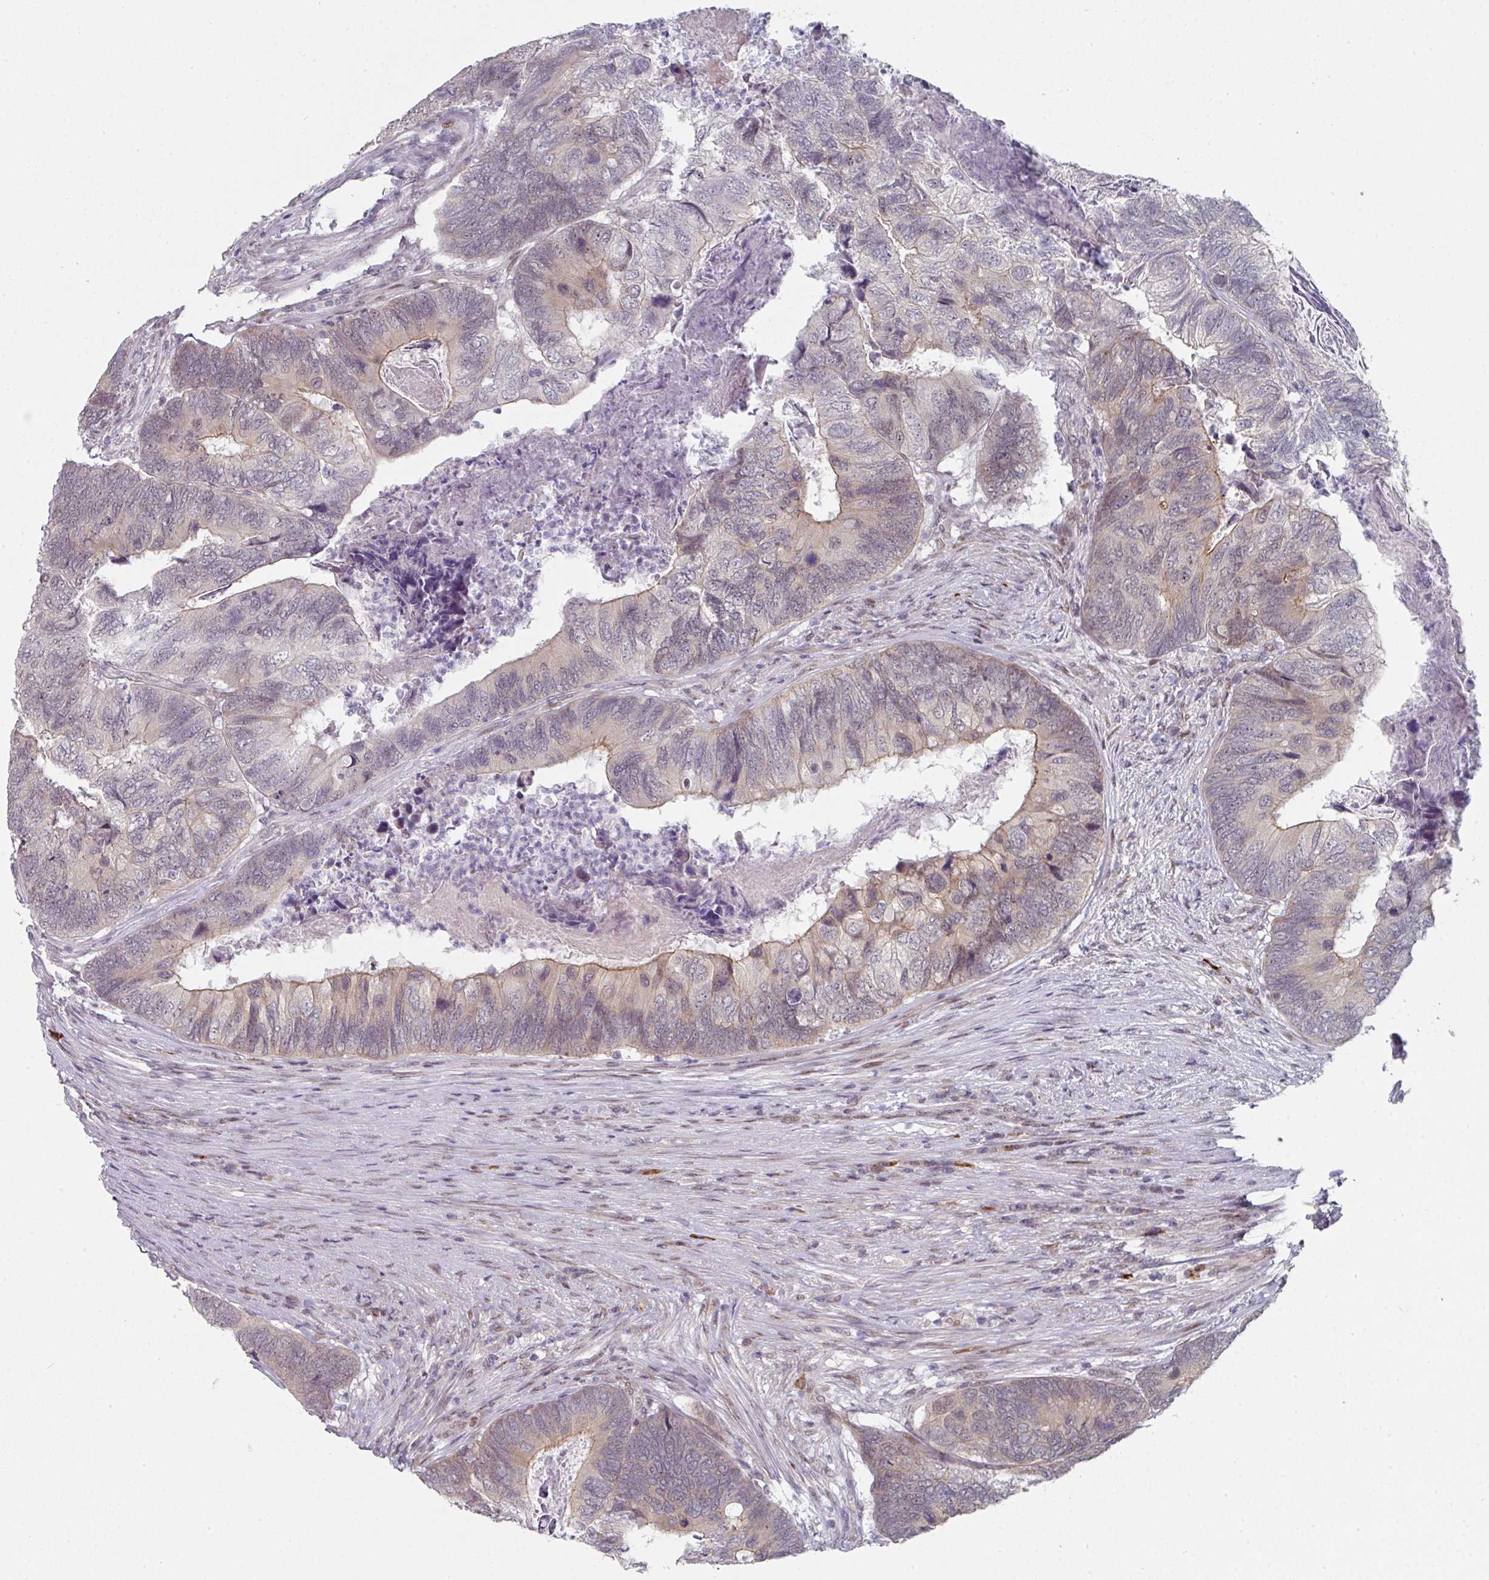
{"staining": {"intensity": "weak", "quantity": "25%-75%", "location": "cytoplasmic/membranous"}, "tissue": "colorectal cancer", "cell_type": "Tumor cells", "image_type": "cancer", "snomed": [{"axis": "morphology", "description": "Adenocarcinoma, NOS"}, {"axis": "topography", "description": "Colon"}], "caption": "Immunohistochemistry (IHC) (DAB) staining of human colorectal cancer exhibits weak cytoplasmic/membranous protein staining in about 25%-75% of tumor cells.", "gene": "TMCC1", "patient": {"sex": "female", "age": 67}}